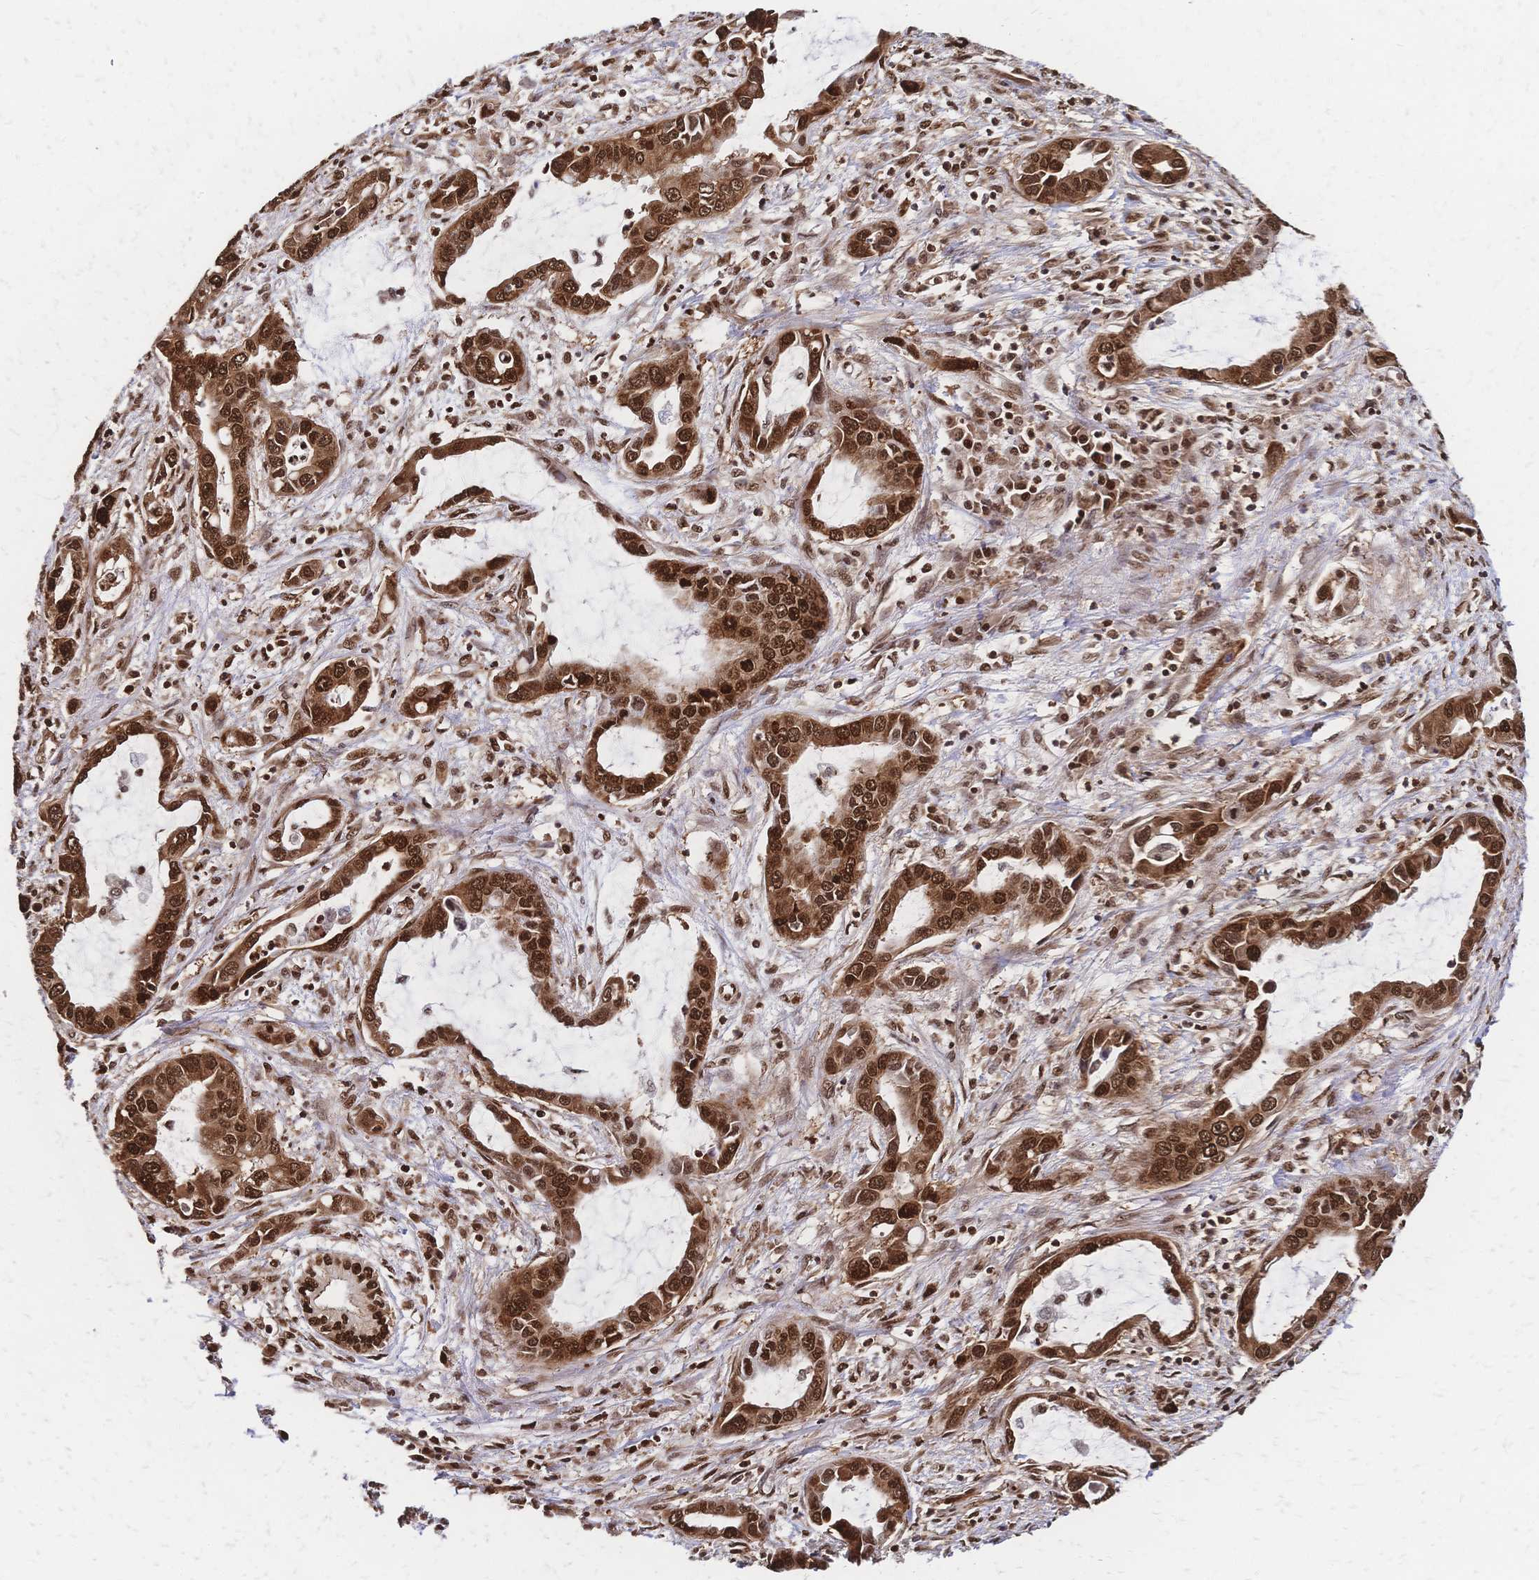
{"staining": {"intensity": "strong", "quantity": ">75%", "location": "cytoplasmic/membranous,nuclear"}, "tissue": "liver cancer", "cell_type": "Tumor cells", "image_type": "cancer", "snomed": [{"axis": "morphology", "description": "Cholangiocarcinoma"}, {"axis": "topography", "description": "Liver"}], "caption": "Protein expression analysis of human liver cholangiocarcinoma reveals strong cytoplasmic/membranous and nuclear positivity in about >75% of tumor cells.", "gene": "HDGF", "patient": {"sex": "male", "age": 58}}